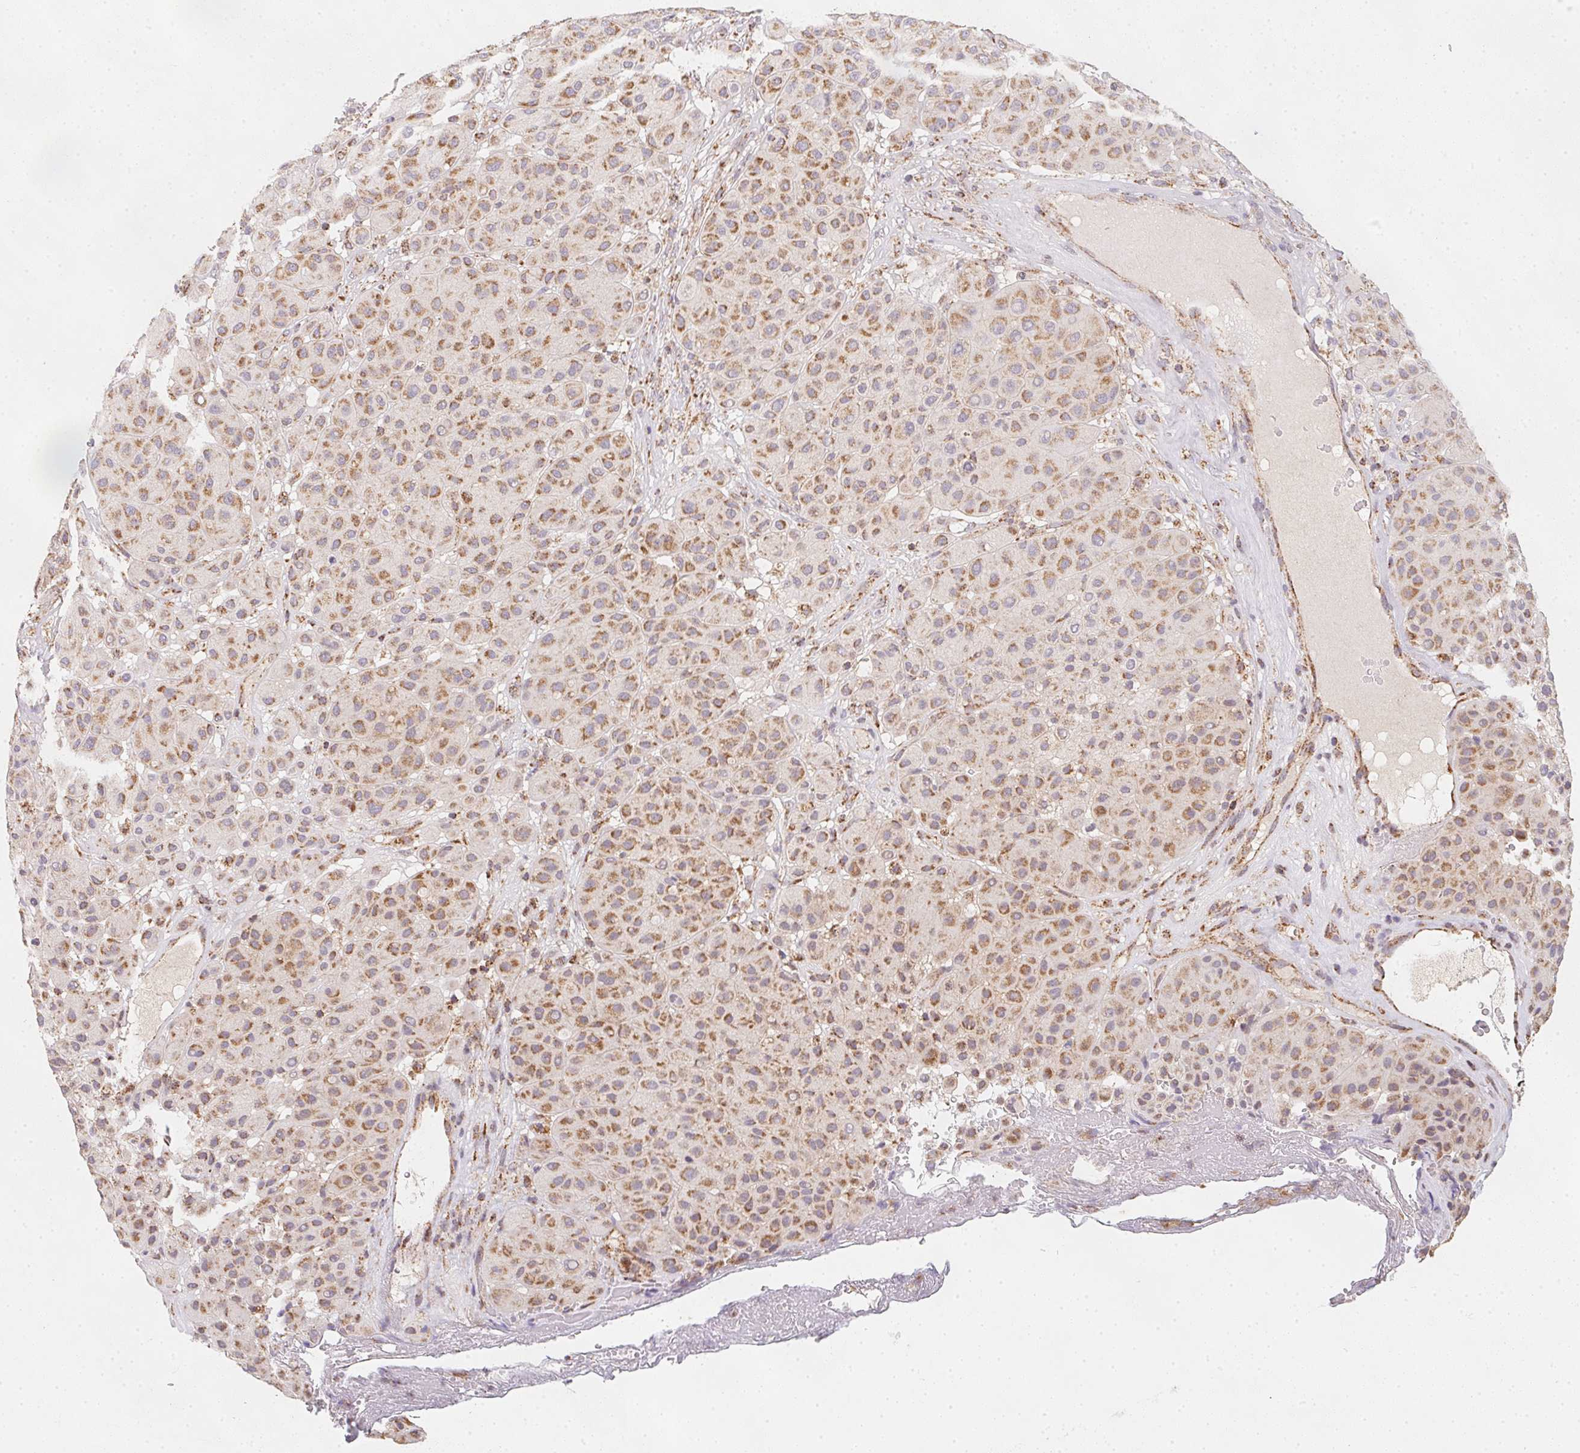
{"staining": {"intensity": "moderate", "quantity": ">75%", "location": "cytoplasmic/membranous"}, "tissue": "melanoma", "cell_type": "Tumor cells", "image_type": "cancer", "snomed": [{"axis": "morphology", "description": "Malignant melanoma, Metastatic site"}, {"axis": "topography", "description": "Smooth muscle"}], "caption": "IHC micrograph of neoplastic tissue: human melanoma stained using immunohistochemistry (IHC) reveals medium levels of moderate protein expression localized specifically in the cytoplasmic/membranous of tumor cells, appearing as a cytoplasmic/membranous brown color.", "gene": "NDUFS6", "patient": {"sex": "male", "age": 41}}